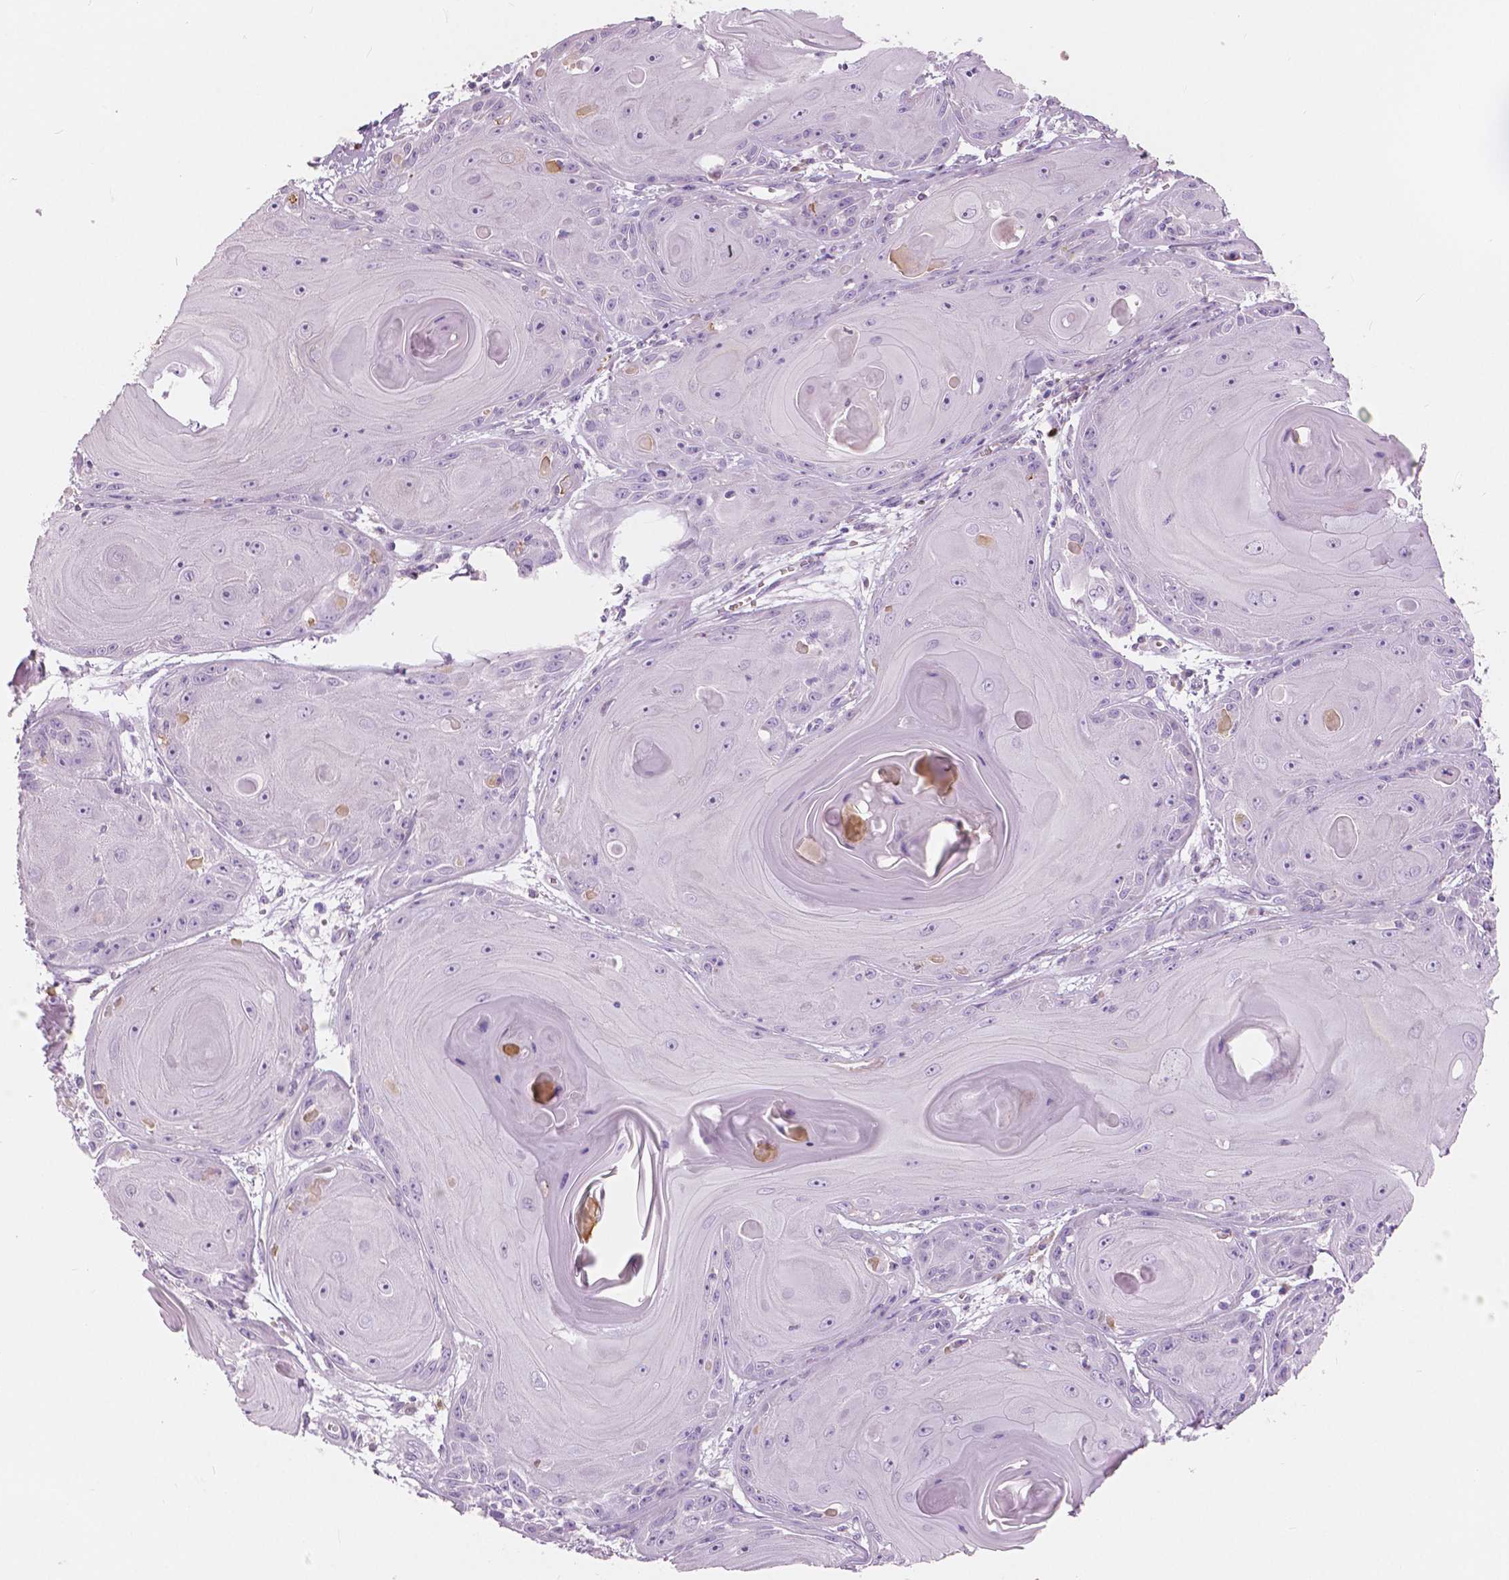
{"staining": {"intensity": "negative", "quantity": "none", "location": "none"}, "tissue": "skin cancer", "cell_type": "Tumor cells", "image_type": "cancer", "snomed": [{"axis": "morphology", "description": "Squamous cell carcinoma, NOS"}, {"axis": "topography", "description": "Skin"}, {"axis": "topography", "description": "Vulva"}], "caption": "An IHC micrograph of skin cancer (squamous cell carcinoma) is shown. There is no staining in tumor cells of skin cancer (squamous cell carcinoma).", "gene": "CXCR2", "patient": {"sex": "female", "age": 85}}